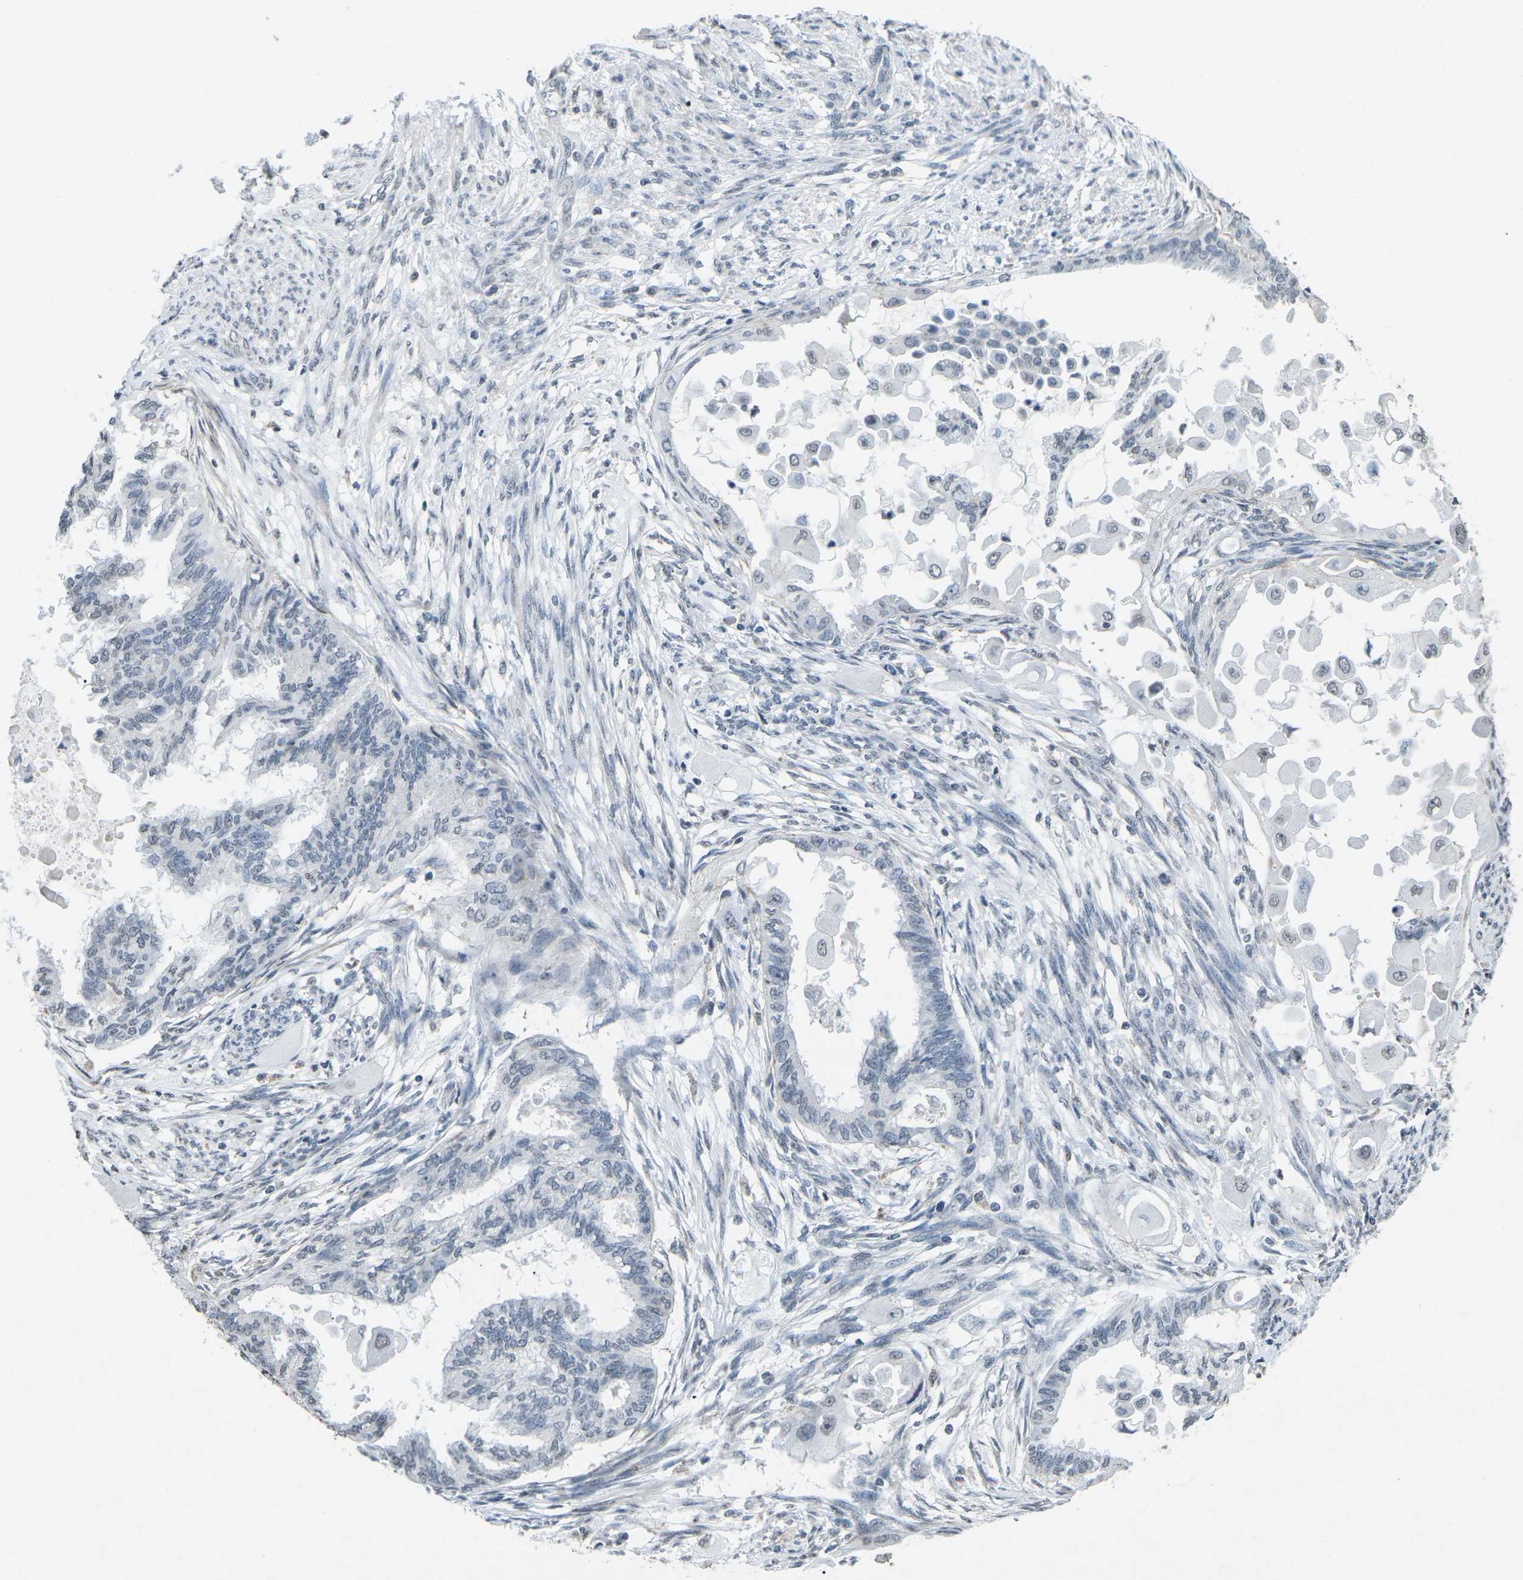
{"staining": {"intensity": "negative", "quantity": "none", "location": "none"}, "tissue": "cervical cancer", "cell_type": "Tumor cells", "image_type": "cancer", "snomed": [{"axis": "morphology", "description": "Normal tissue, NOS"}, {"axis": "morphology", "description": "Adenocarcinoma, NOS"}, {"axis": "topography", "description": "Cervix"}, {"axis": "topography", "description": "Endometrium"}], "caption": "A high-resolution image shows IHC staining of cervical cancer (adenocarcinoma), which displays no significant expression in tumor cells.", "gene": "TFR2", "patient": {"sex": "female", "age": 86}}